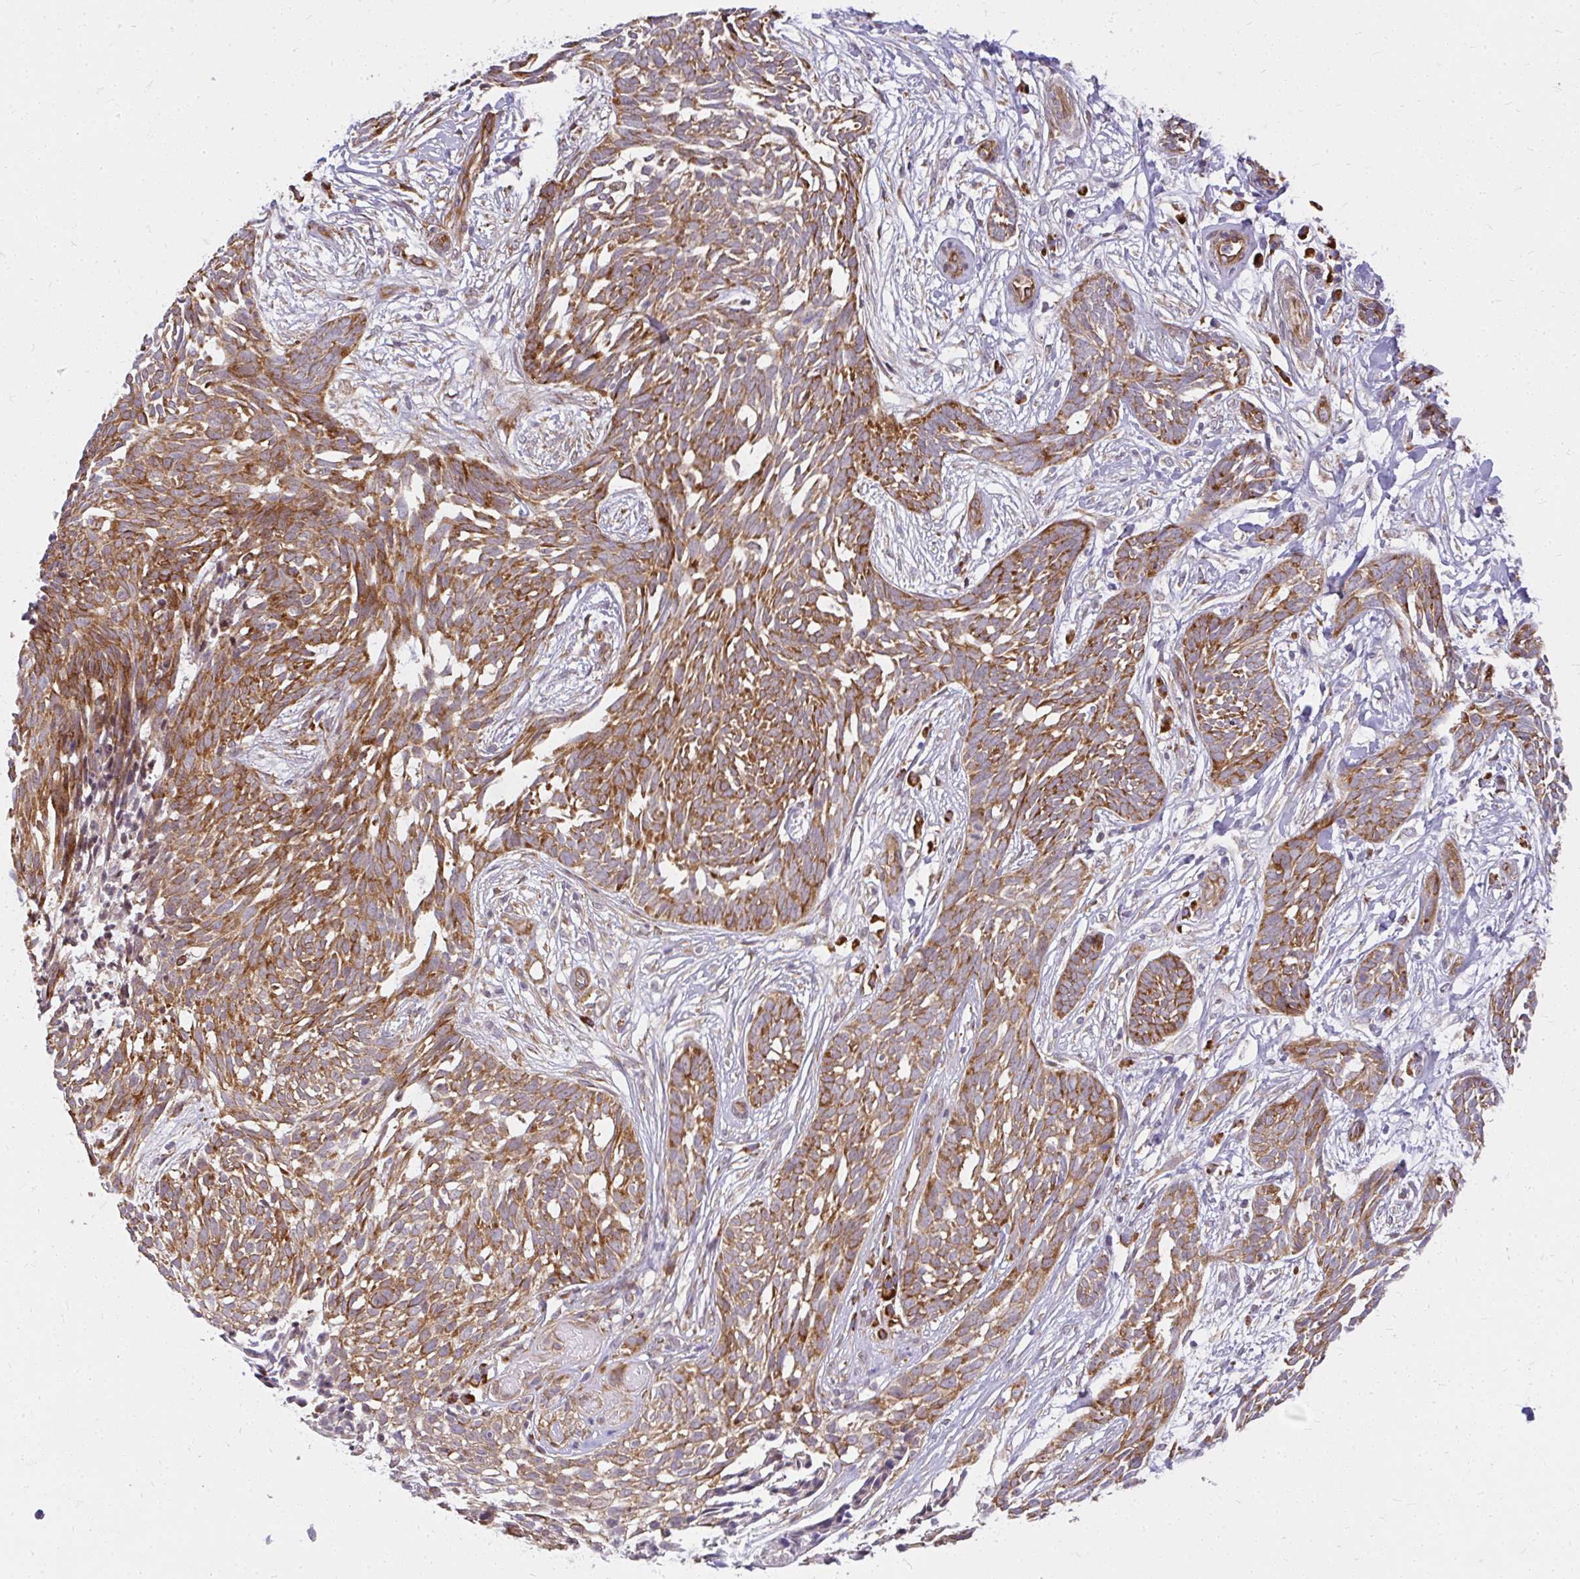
{"staining": {"intensity": "strong", "quantity": ">75%", "location": "cytoplasmic/membranous"}, "tissue": "skin cancer", "cell_type": "Tumor cells", "image_type": "cancer", "snomed": [{"axis": "morphology", "description": "Basal cell carcinoma"}, {"axis": "topography", "description": "Skin"}, {"axis": "topography", "description": "Skin, foot"}], "caption": "Tumor cells demonstrate high levels of strong cytoplasmic/membranous staining in approximately >75% of cells in human skin cancer. The protein of interest is stained brown, and the nuclei are stained in blue (DAB (3,3'-diaminobenzidine) IHC with brightfield microscopy, high magnification).", "gene": "RSKR", "patient": {"sex": "female", "age": 86}}